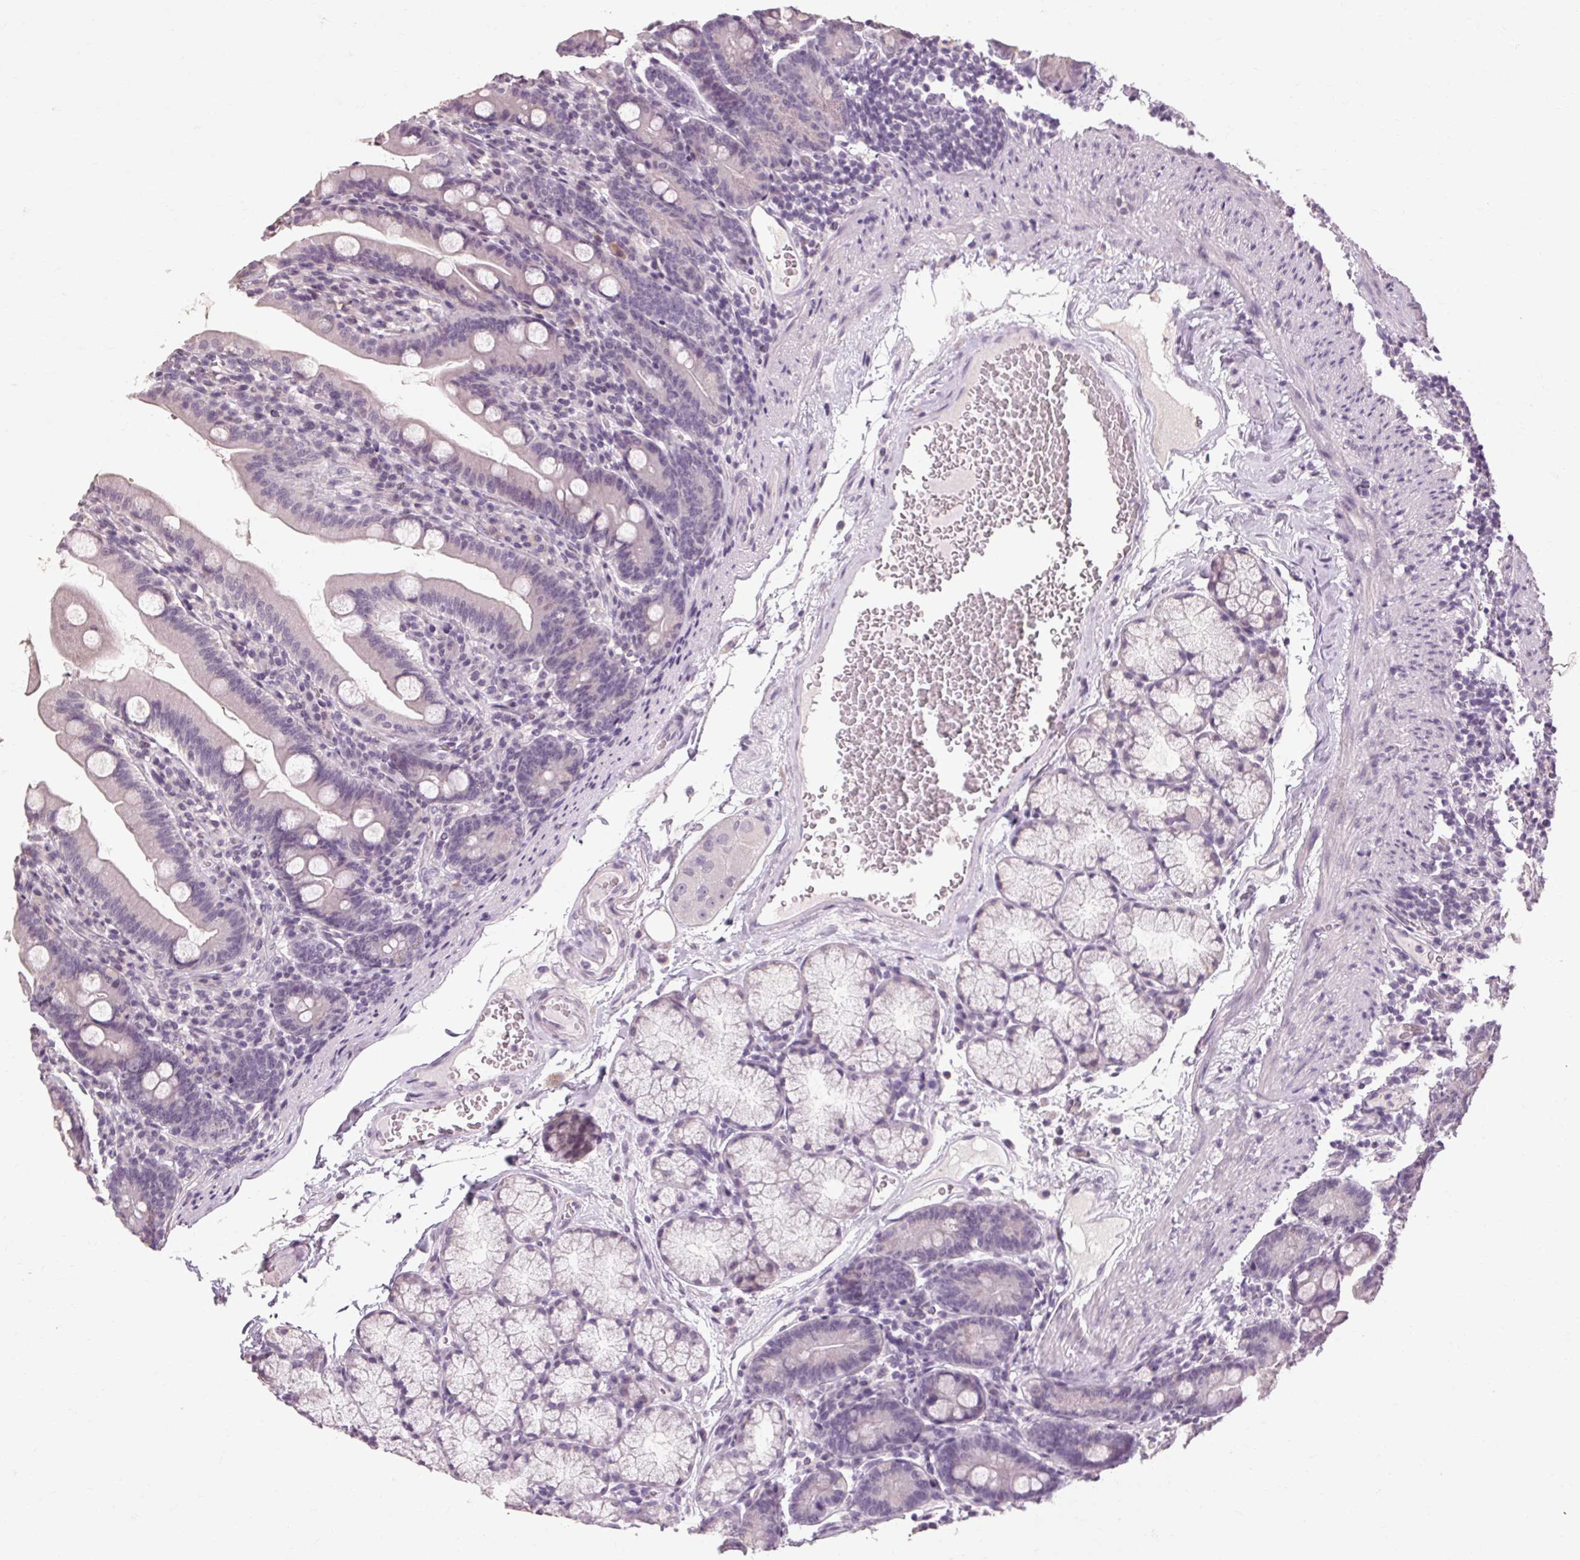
{"staining": {"intensity": "negative", "quantity": "none", "location": "none"}, "tissue": "duodenum", "cell_type": "Glandular cells", "image_type": "normal", "snomed": [{"axis": "morphology", "description": "Normal tissue, NOS"}, {"axis": "topography", "description": "Duodenum"}], "caption": "Glandular cells show no significant expression in normal duodenum. The staining is performed using DAB (3,3'-diaminobenzidine) brown chromogen with nuclei counter-stained in using hematoxylin.", "gene": "POMC", "patient": {"sex": "female", "age": 67}}